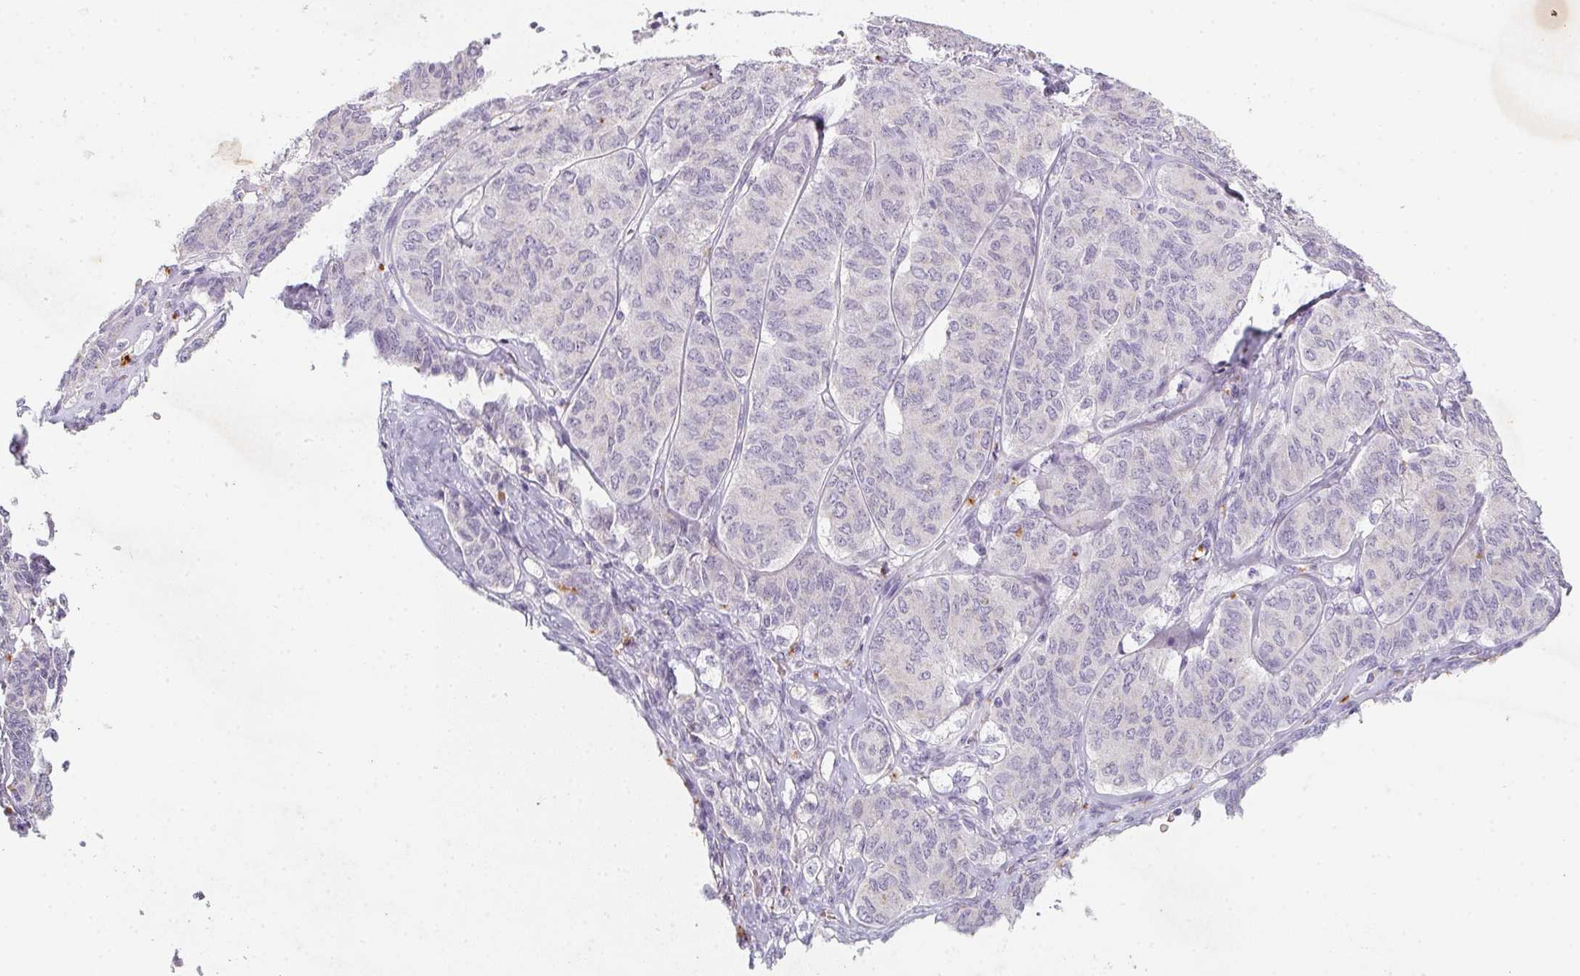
{"staining": {"intensity": "negative", "quantity": "none", "location": "none"}, "tissue": "ovarian cancer", "cell_type": "Tumor cells", "image_type": "cancer", "snomed": [{"axis": "morphology", "description": "Carcinoma, endometroid"}, {"axis": "topography", "description": "Ovary"}], "caption": "Immunohistochemistry of human ovarian endometroid carcinoma exhibits no expression in tumor cells. (Immunohistochemistry, brightfield microscopy, high magnification).", "gene": "DCD", "patient": {"sex": "female", "age": 80}}